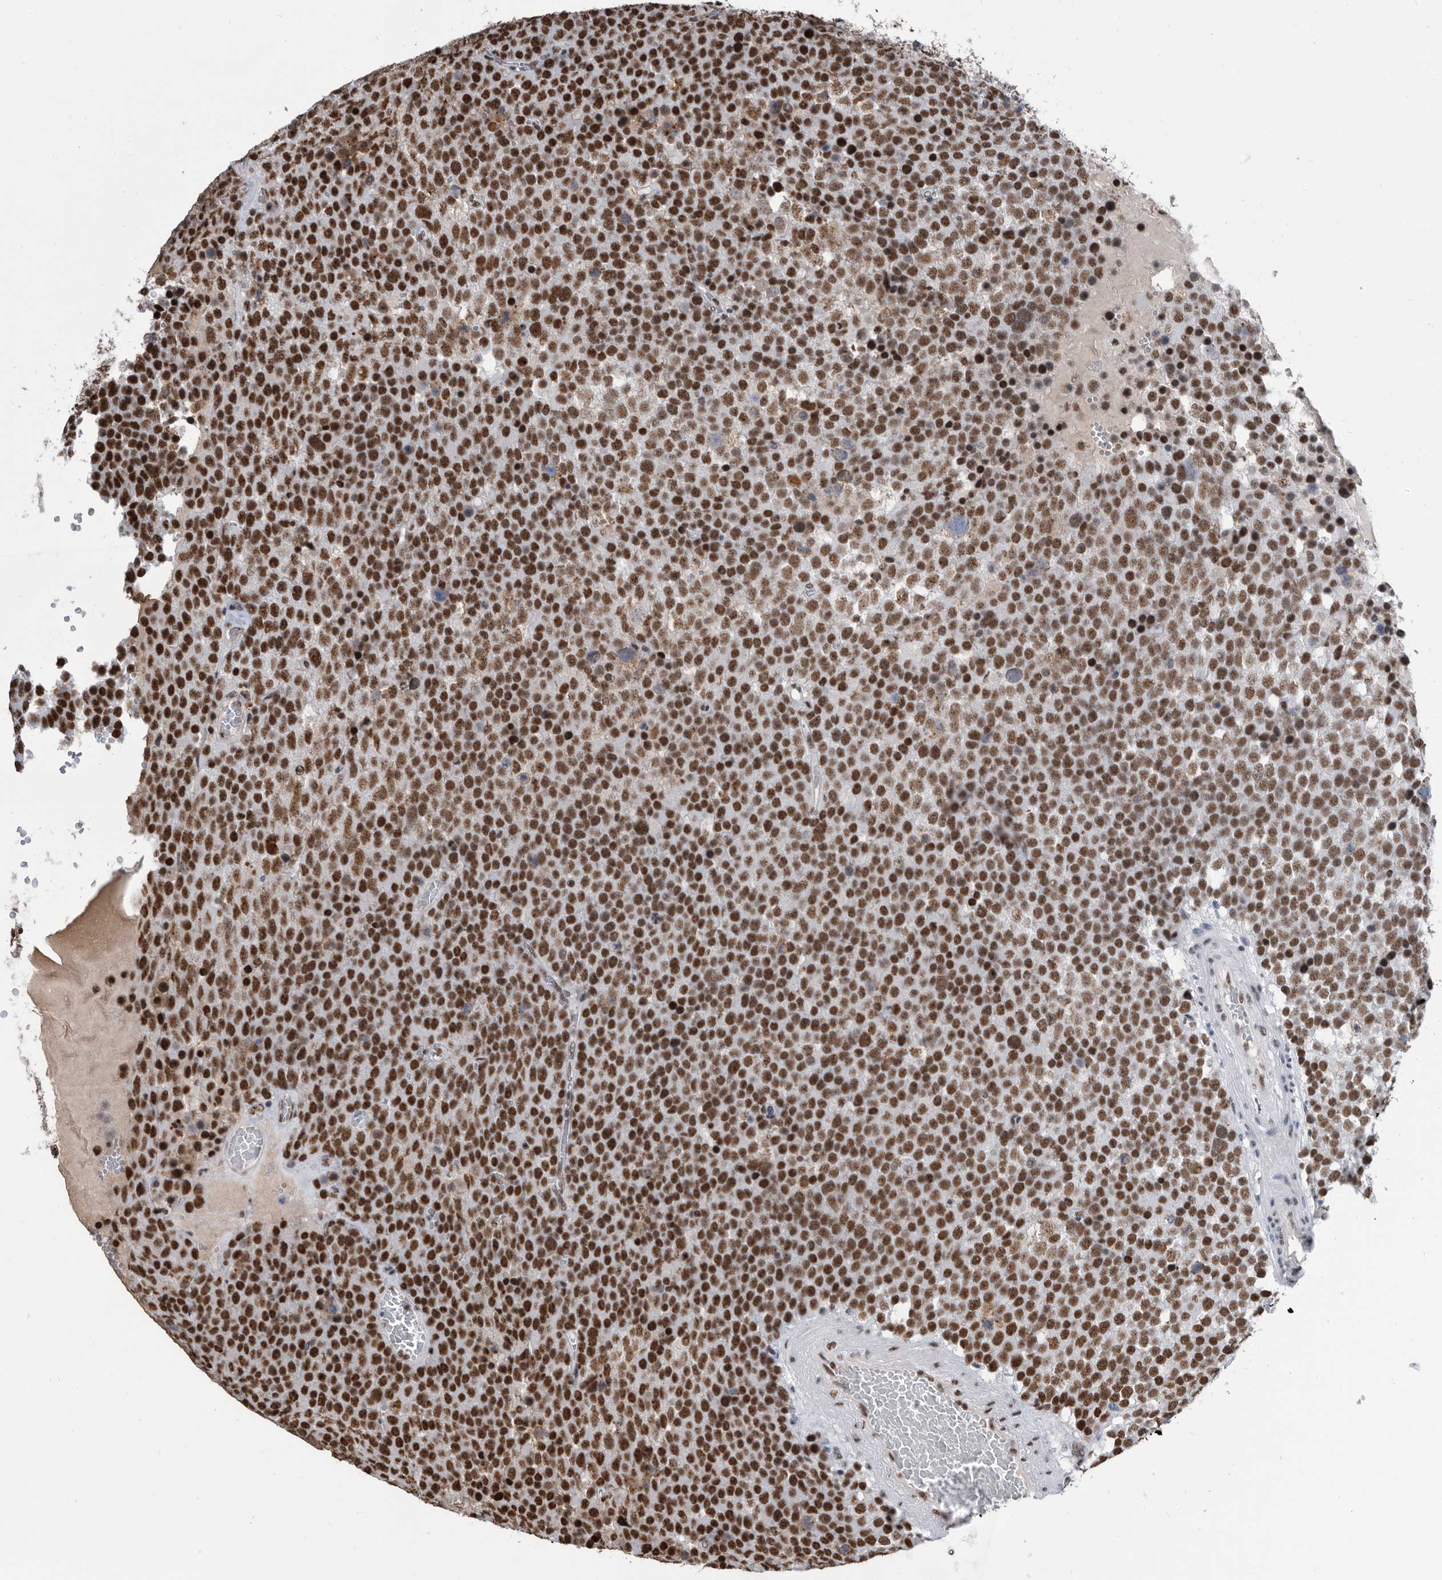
{"staining": {"intensity": "strong", "quantity": ">75%", "location": "nuclear"}, "tissue": "testis cancer", "cell_type": "Tumor cells", "image_type": "cancer", "snomed": [{"axis": "morphology", "description": "Seminoma, NOS"}, {"axis": "topography", "description": "Testis"}], "caption": "Human seminoma (testis) stained for a protein (brown) demonstrates strong nuclear positive positivity in approximately >75% of tumor cells.", "gene": "SF3A1", "patient": {"sex": "male", "age": 71}}